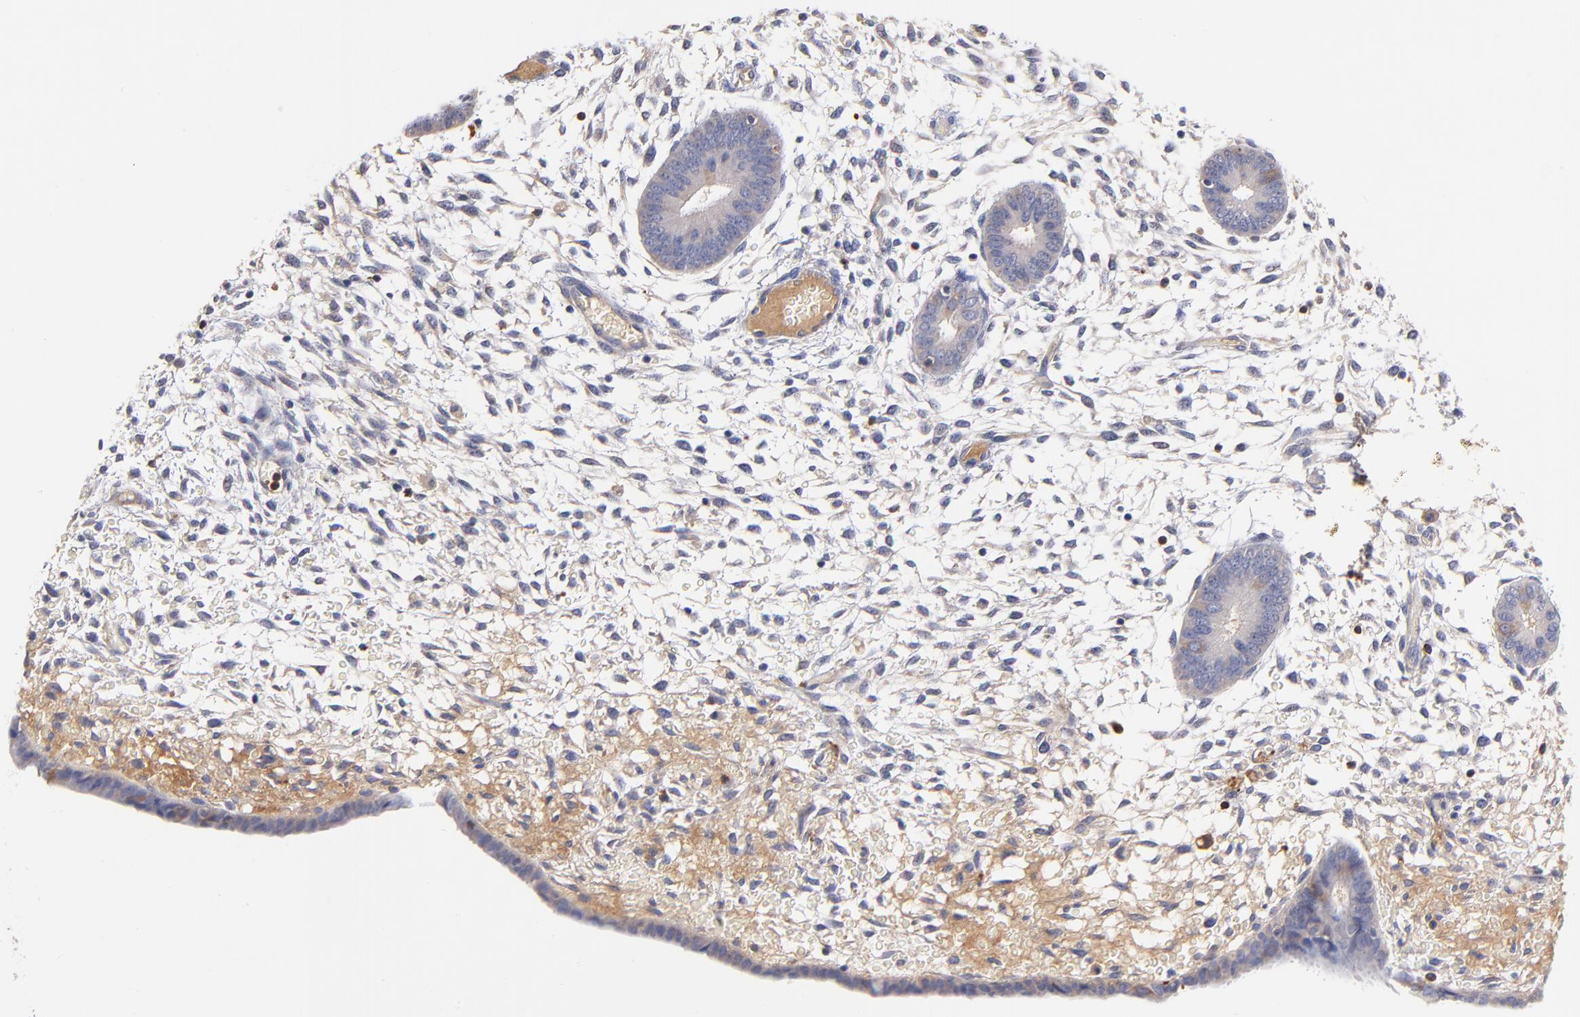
{"staining": {"intensity": "moderate", "quantity": "<25%", "location": "cytoplasmic/membranous"}, "tissue": "endometrium", "cell_type": "Cells in endometrial stroma", "image_type": "normal", "snomed": [{"axis": "morphology", "description": "Normal tissue, NOS"}, {"axis": "topography", "description": "Endometrium"}], "caption": "DAB immunohistochemical staining of benign endometrium exhibits moderate cytoplasmic/membranous protein staining in about <25% of cells in endometrial stroma.", "gene": "KREMEN2", "patient": {"sex": "female", "age": 42}}